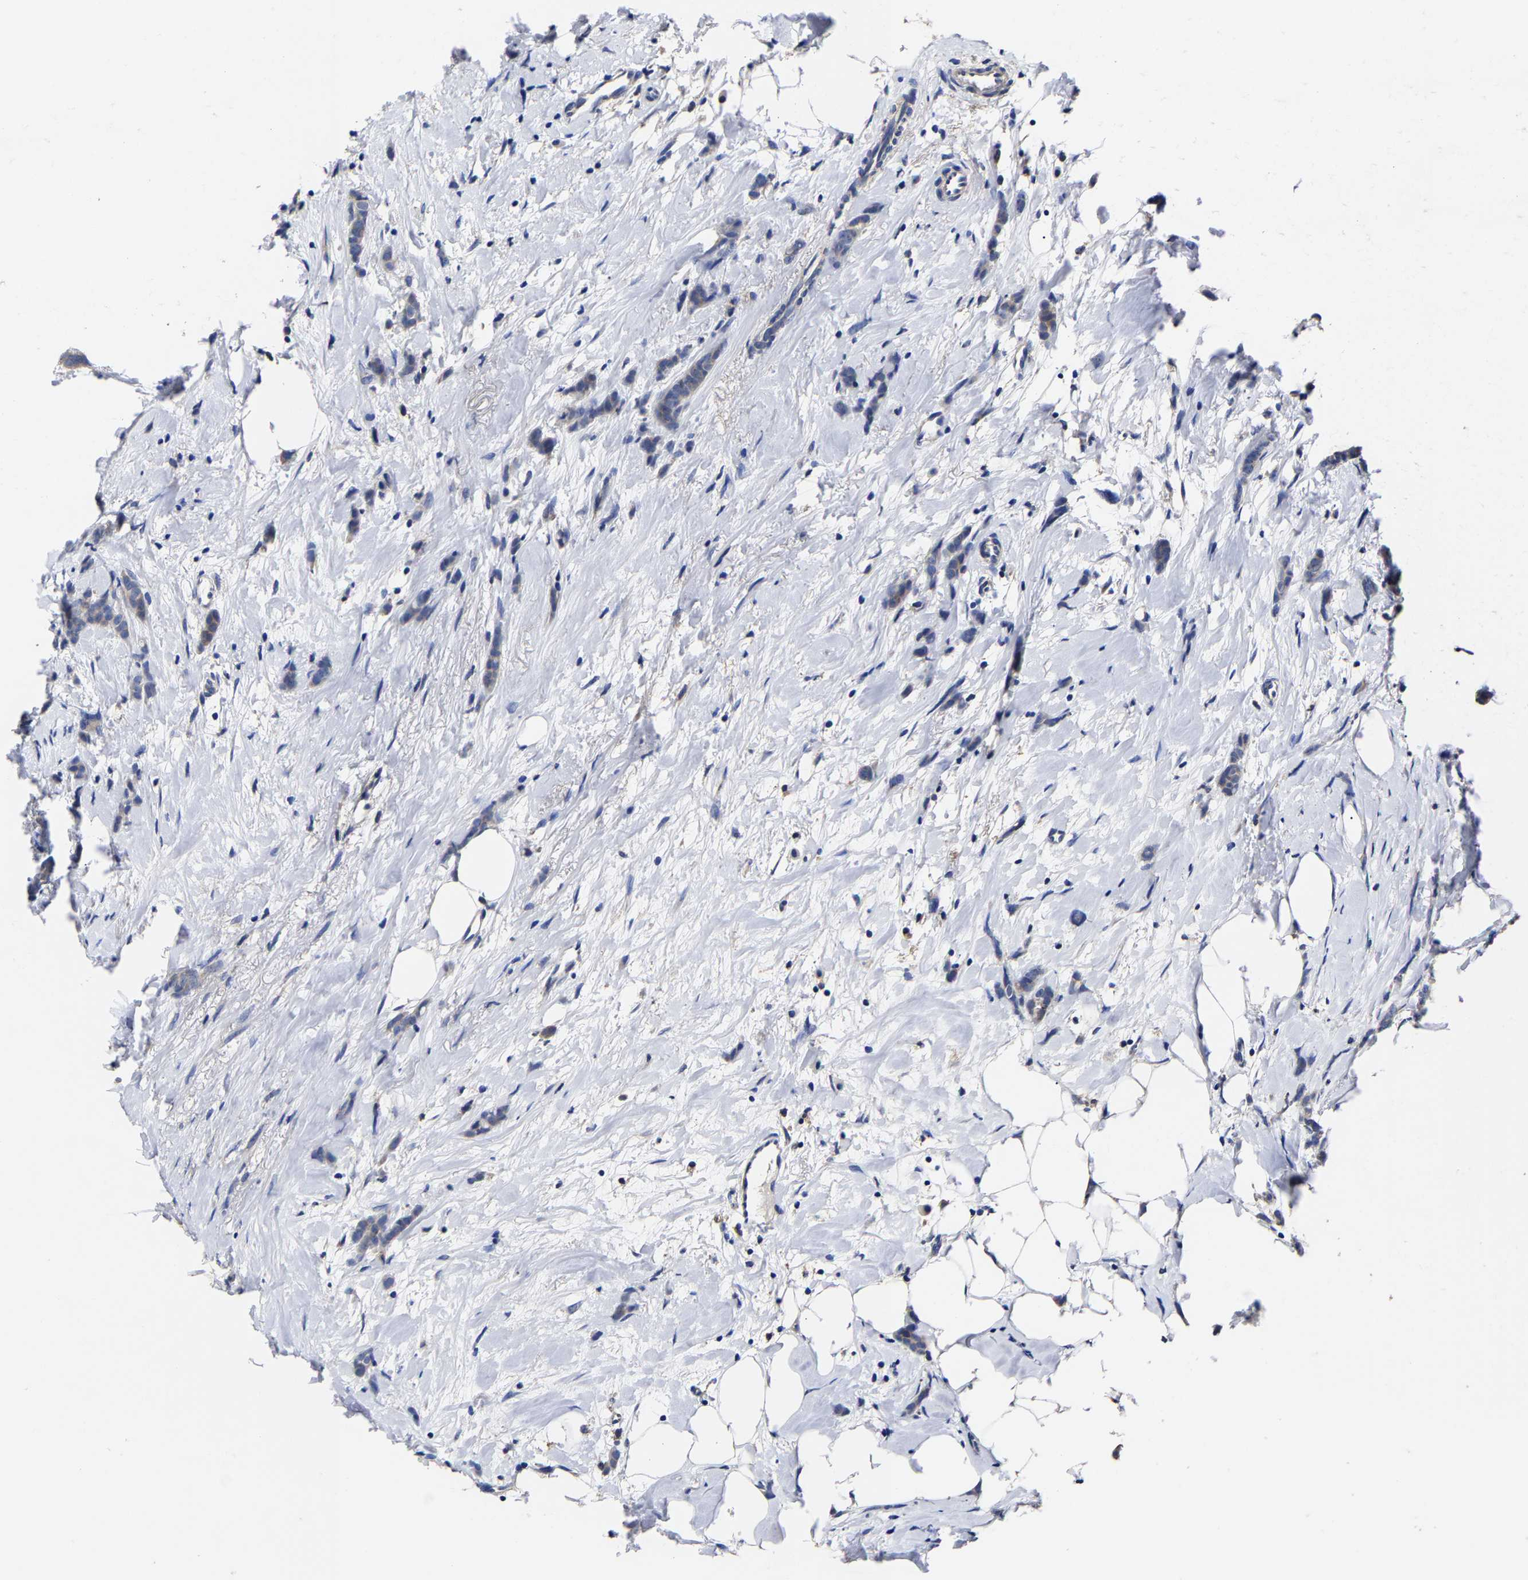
{"staining": {"intensity": "negative", "quantity": "none", "location": "none"}, "tissue": "breast cancer", "cell_type": "Tumor cells", "image_type": "cancer", "snomed": [{"axis": "morphology", "description": "Lobular carcinoma, in situ"}, {"axis": "morphology", "description": "Lobular carcinoma"}, {"axis": "topography", "description": "Breast"}], "caption": "This is an immunohistochemistry (IHC) micrograph of human breast lobular carcinoma. There is no positivity in tumor cells.", "gene": "AASS", "patient": {"sex": "female", "age": 41}}